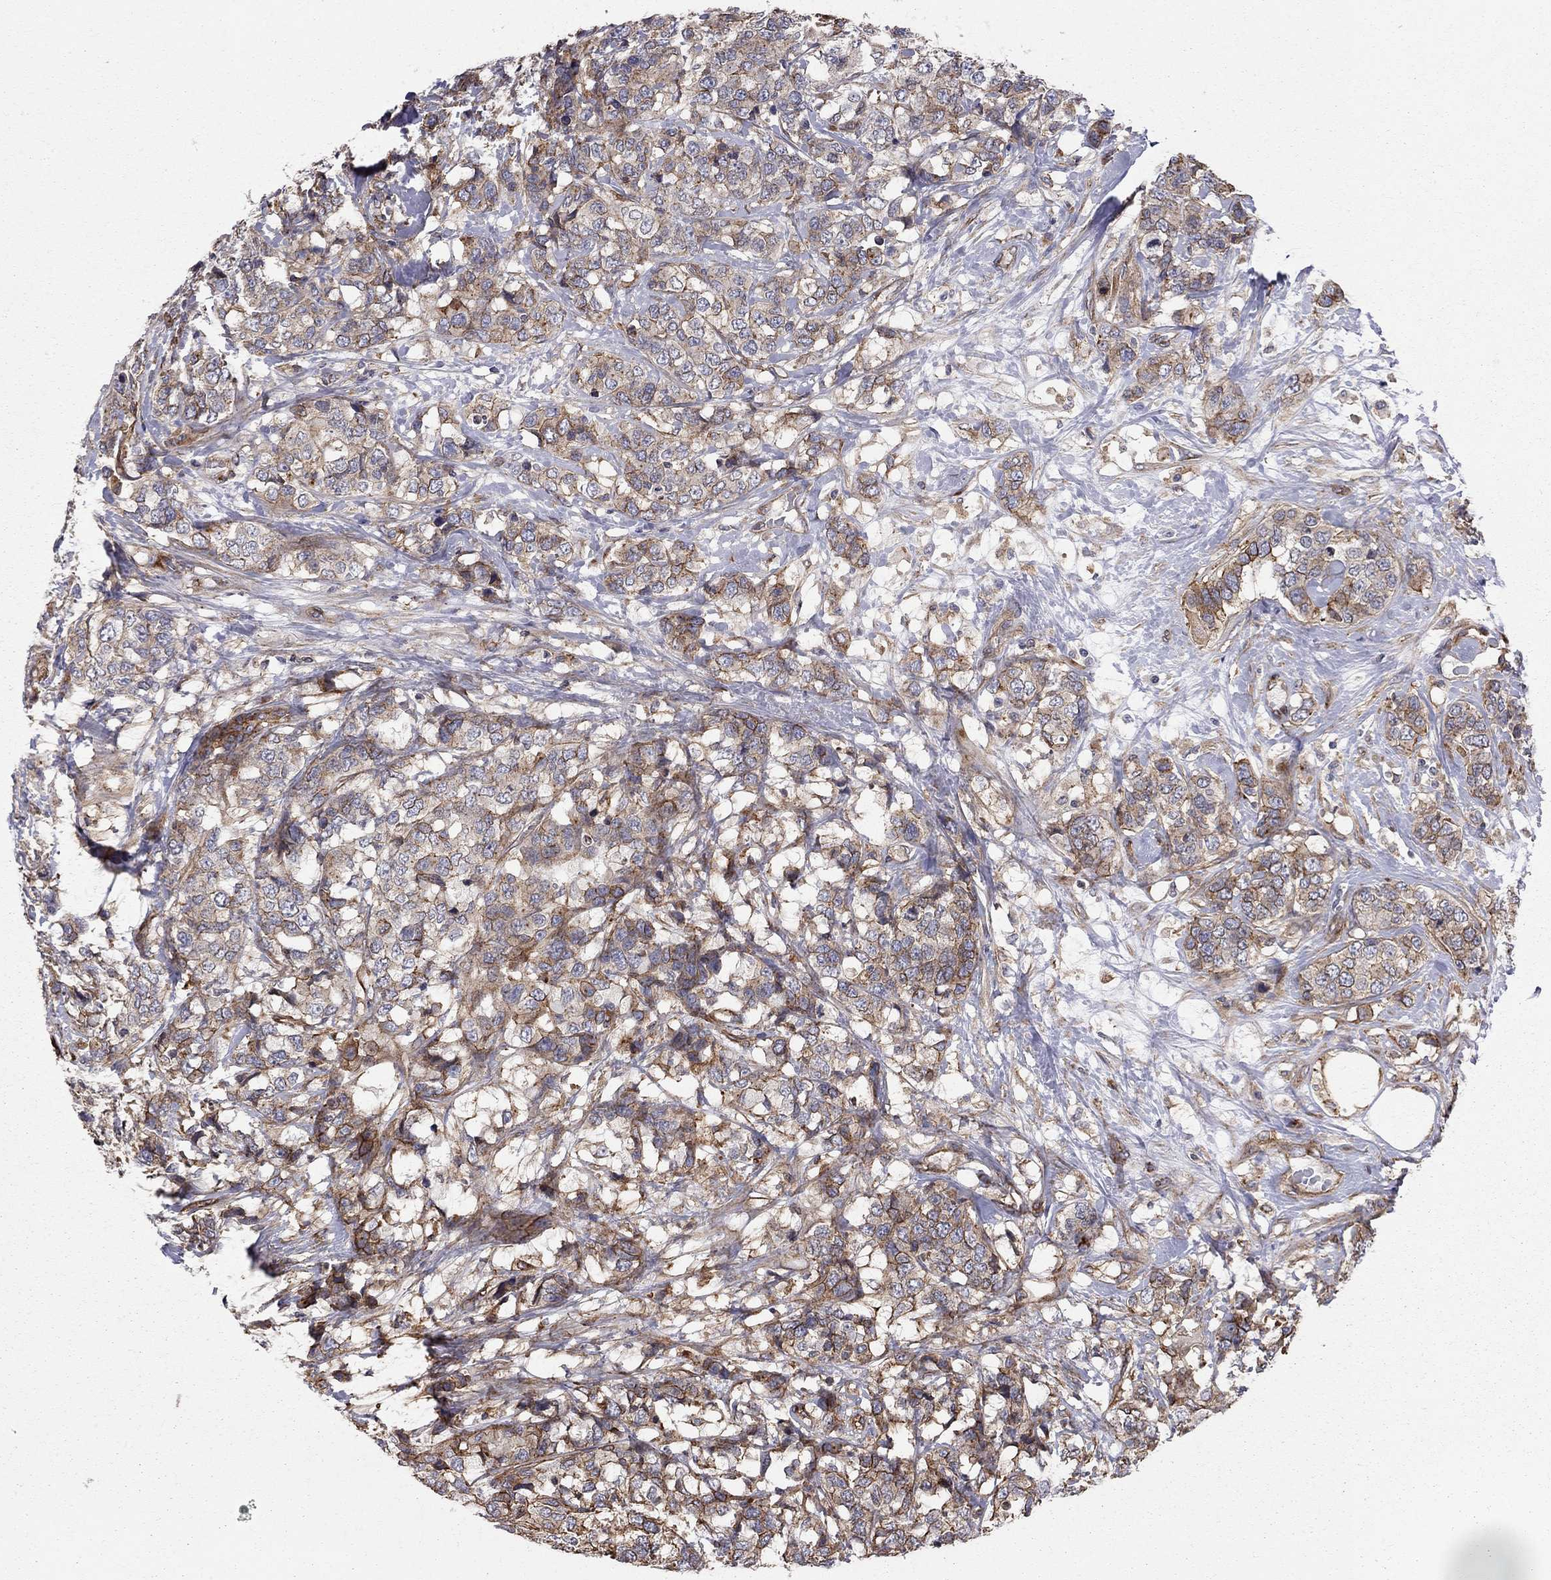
{"staining": {"intensity": "moderate", "quantity": ">75%", "location": "cytoplasmic/membranous"}, "tissue": "breast cancer", "cell_type": "Tumor cells", "image_type": "cancer", "snomed": [{"axis": "morphology", "description": "Lobular carcinoma"}, {"axis": "topography", "description": "Breast"}], "caption": "Human breast lobular carcinoma stained with a protein marker displays moderate staining in tumor cells.", "gene": "RASEF", "patient": {"sex": "female", "age": 59}}